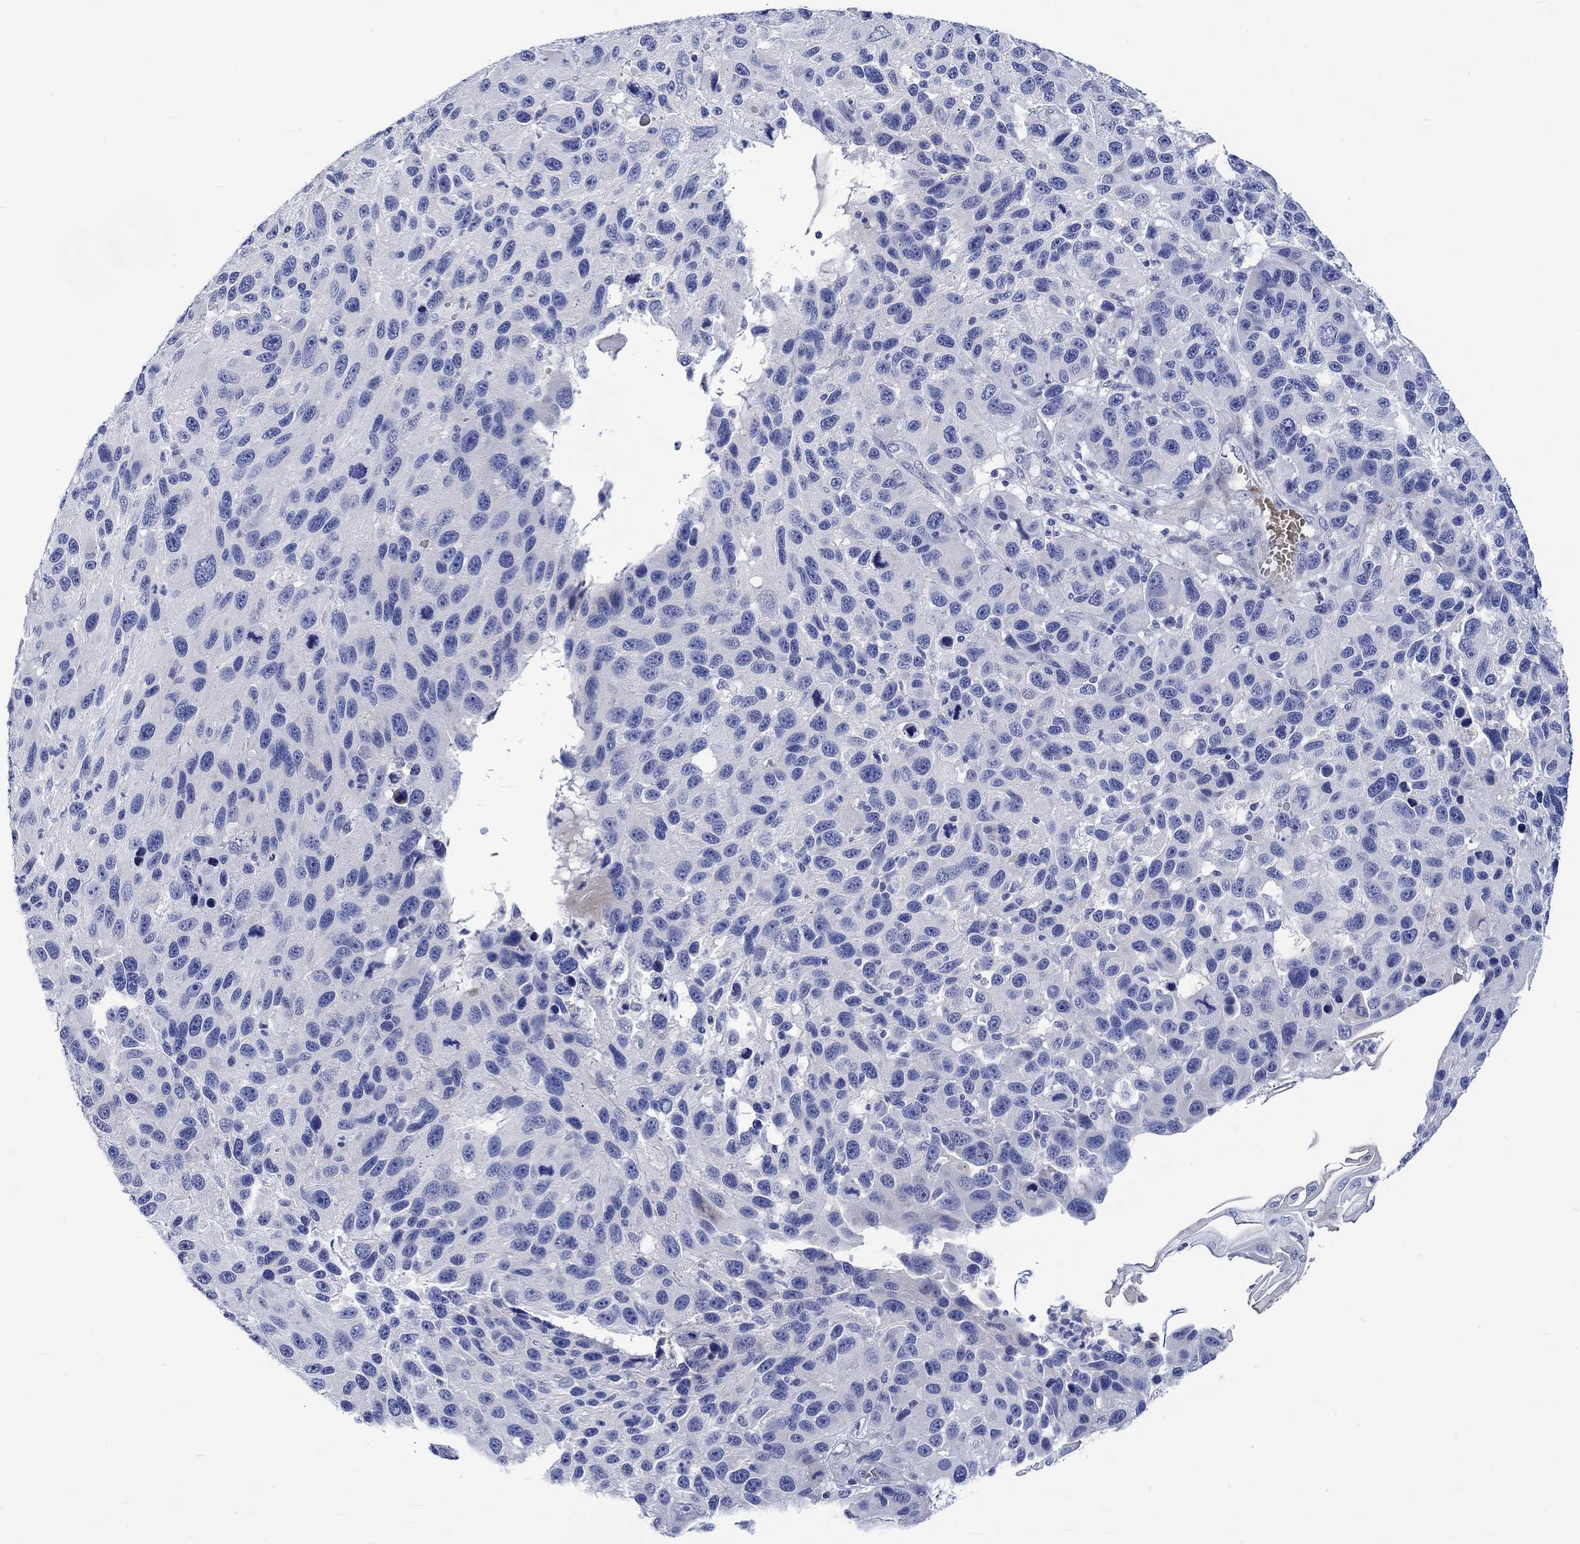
{"staining": {"intensity": "negative", "quantity": "none", "location": "none"}, "tissue": "melanoma", "cell_type": "Tumor cells", "image_type": "cancer", "snomed": [{"axis": "morphology", "description": "Malignant melanoma, NOS"}, {"axis": "topography", "description": "Skin"}], "caption": "Immunohistochemistry of human malignant melanoma shows no positivity in tumor cells. The staining was performed using DAB (3,3'-diaminobenzidine) to visualize the protein expression in brown, while the nuclei were stained in blue with hematoxylin (Magnification: 20x).", "gene": "NRIP3", "patient": {"sex": "male", "age": 53}}